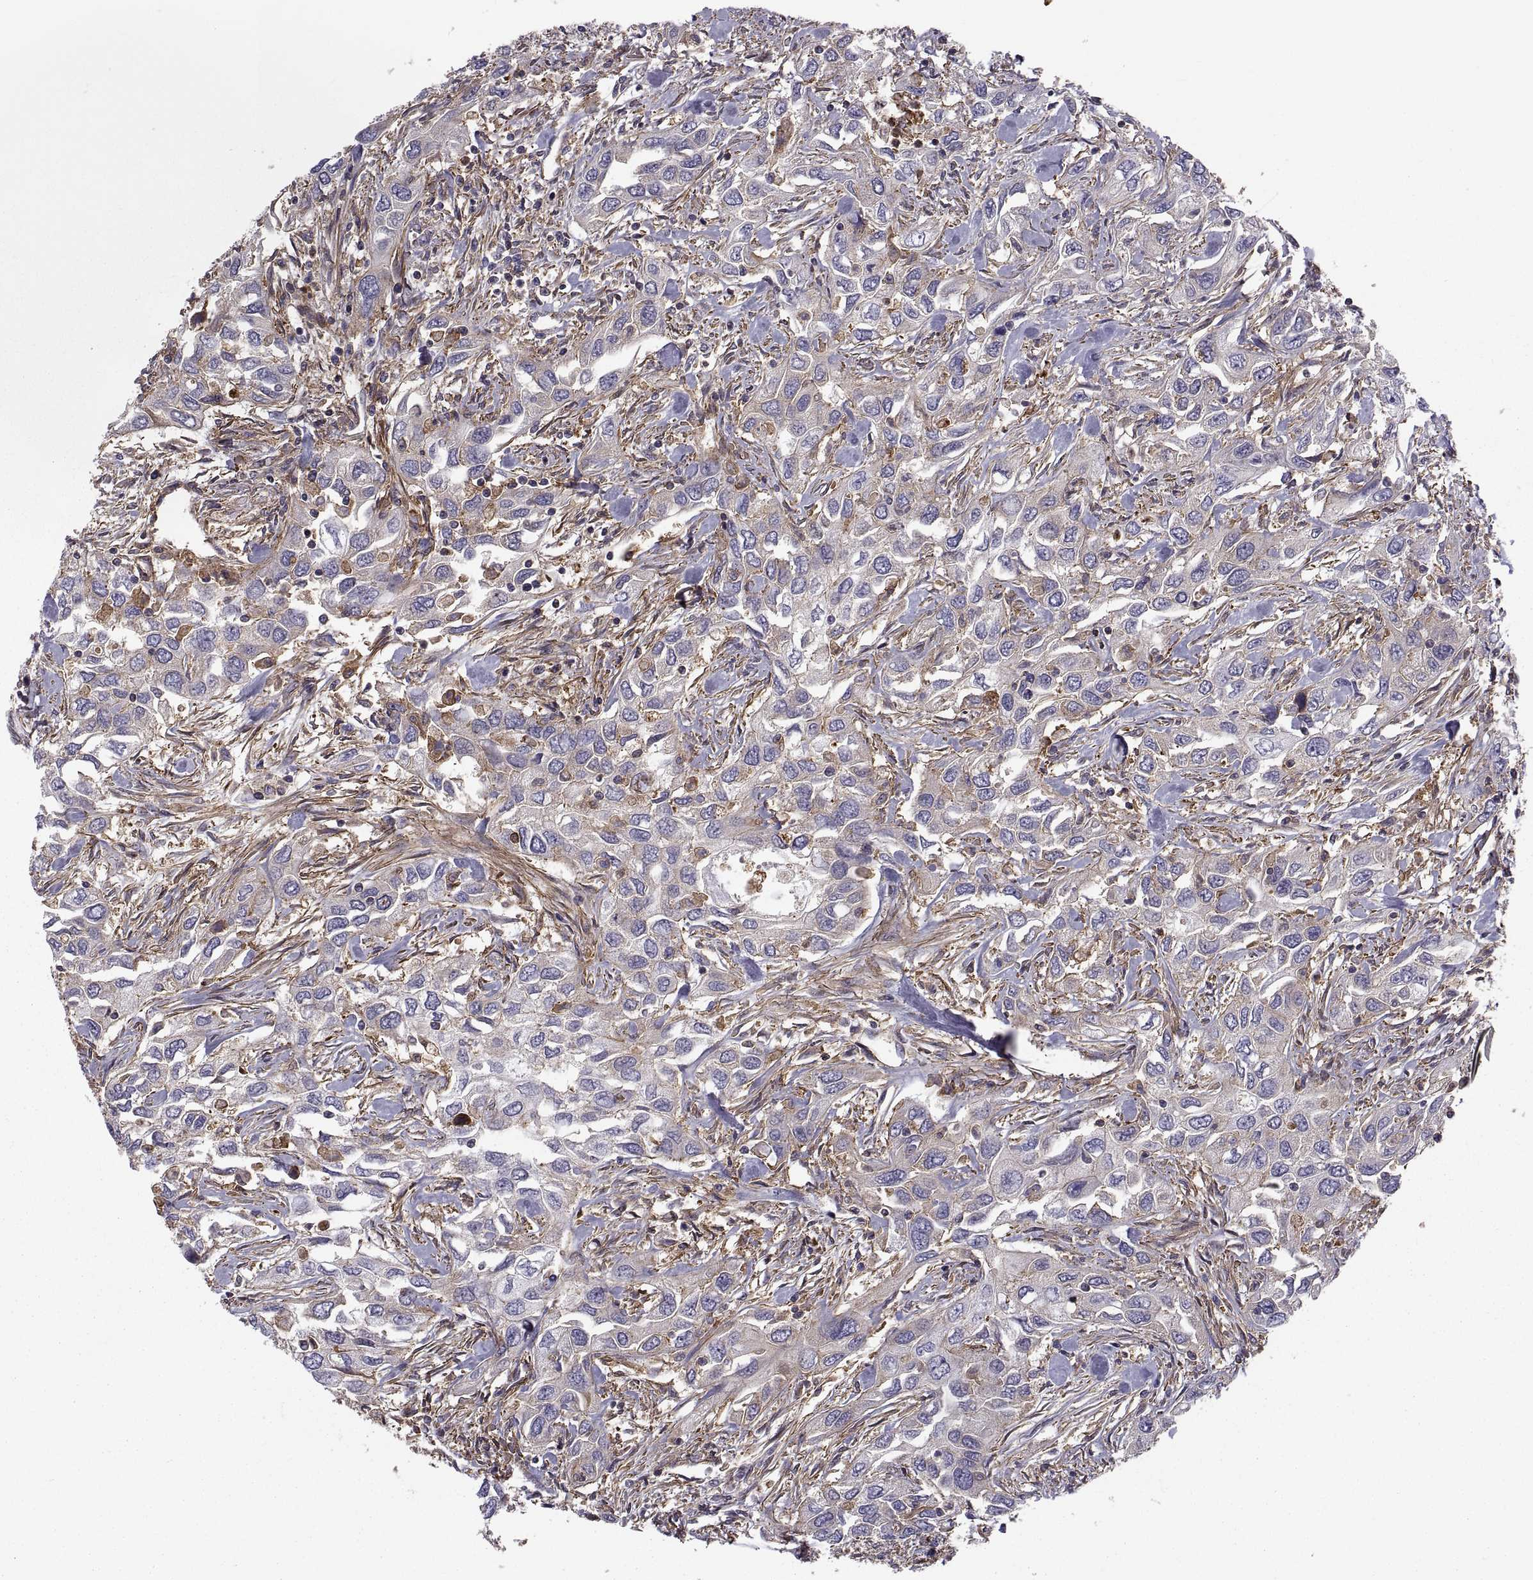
{"staining": {"intensity": "moderate", "quantity": "25%-75%", "location": "cytoplasmic/membranous"}, "tissue": "urothelial cancer", "cell_type": "Tumor cells", "image_type": "cancer", "snomed": [{"axis": "morphology", "description": "Urothelial carcinoma, High grade"}, {"axis": "topography", "description": "Urinary bladder"}], "caption": "Protein expression analysis of urothelial carcinoma (high-grade) exhibits moderate cytoplasmic/membranous staining in approximately 25%-75% of tumor cells. The staining is performed using DAB (3,3'-diaminobenzidine) brown chromogen to label protein expression. The nuclei are counter-stained blue using hematoxylin.", "gene": "MYH9", "patient": {"sex": "male", "age": 76}}